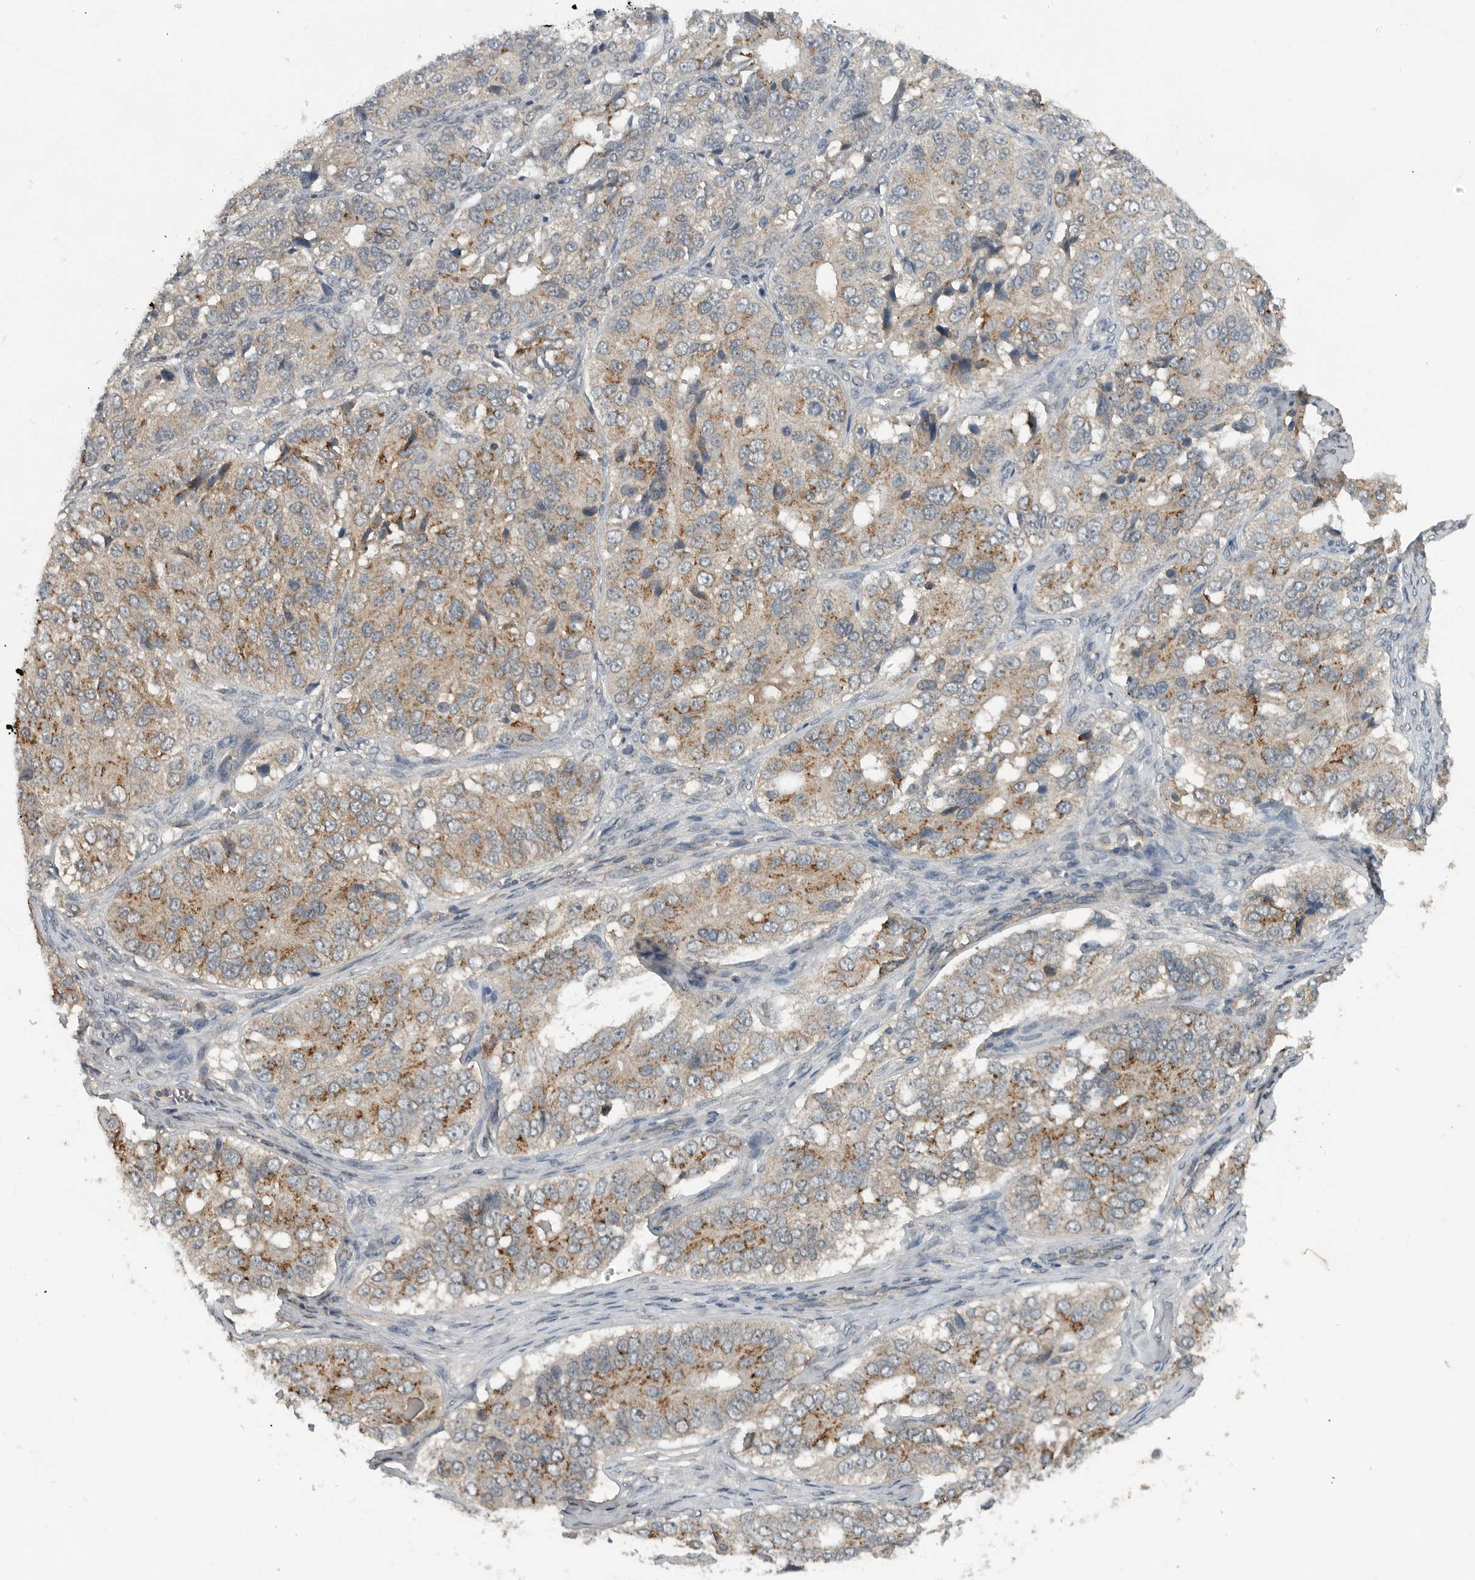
{"staining": {"intensity": "moderate", "quantity": "25%-75%", "location": "cytoplasmic/membranous"}, "tissue": "ovarian cancer", "cell_type": "Tumor cells", "image_type": "cancer", "snomed": [{"axis": "morphology", "description": "Carcinoma, endometroid"}, {"axis": "topography", "description": "Ovary"}], "caption": "About 25%-75% of tumor cells in endometroid carcinoma (ovarian) display moderate cytoplasmic/membranous protein expression as visualized by brown immunohistochemical staining.", "gene": "IL6ST", "patient": {"sex": "female", "age": 51}}